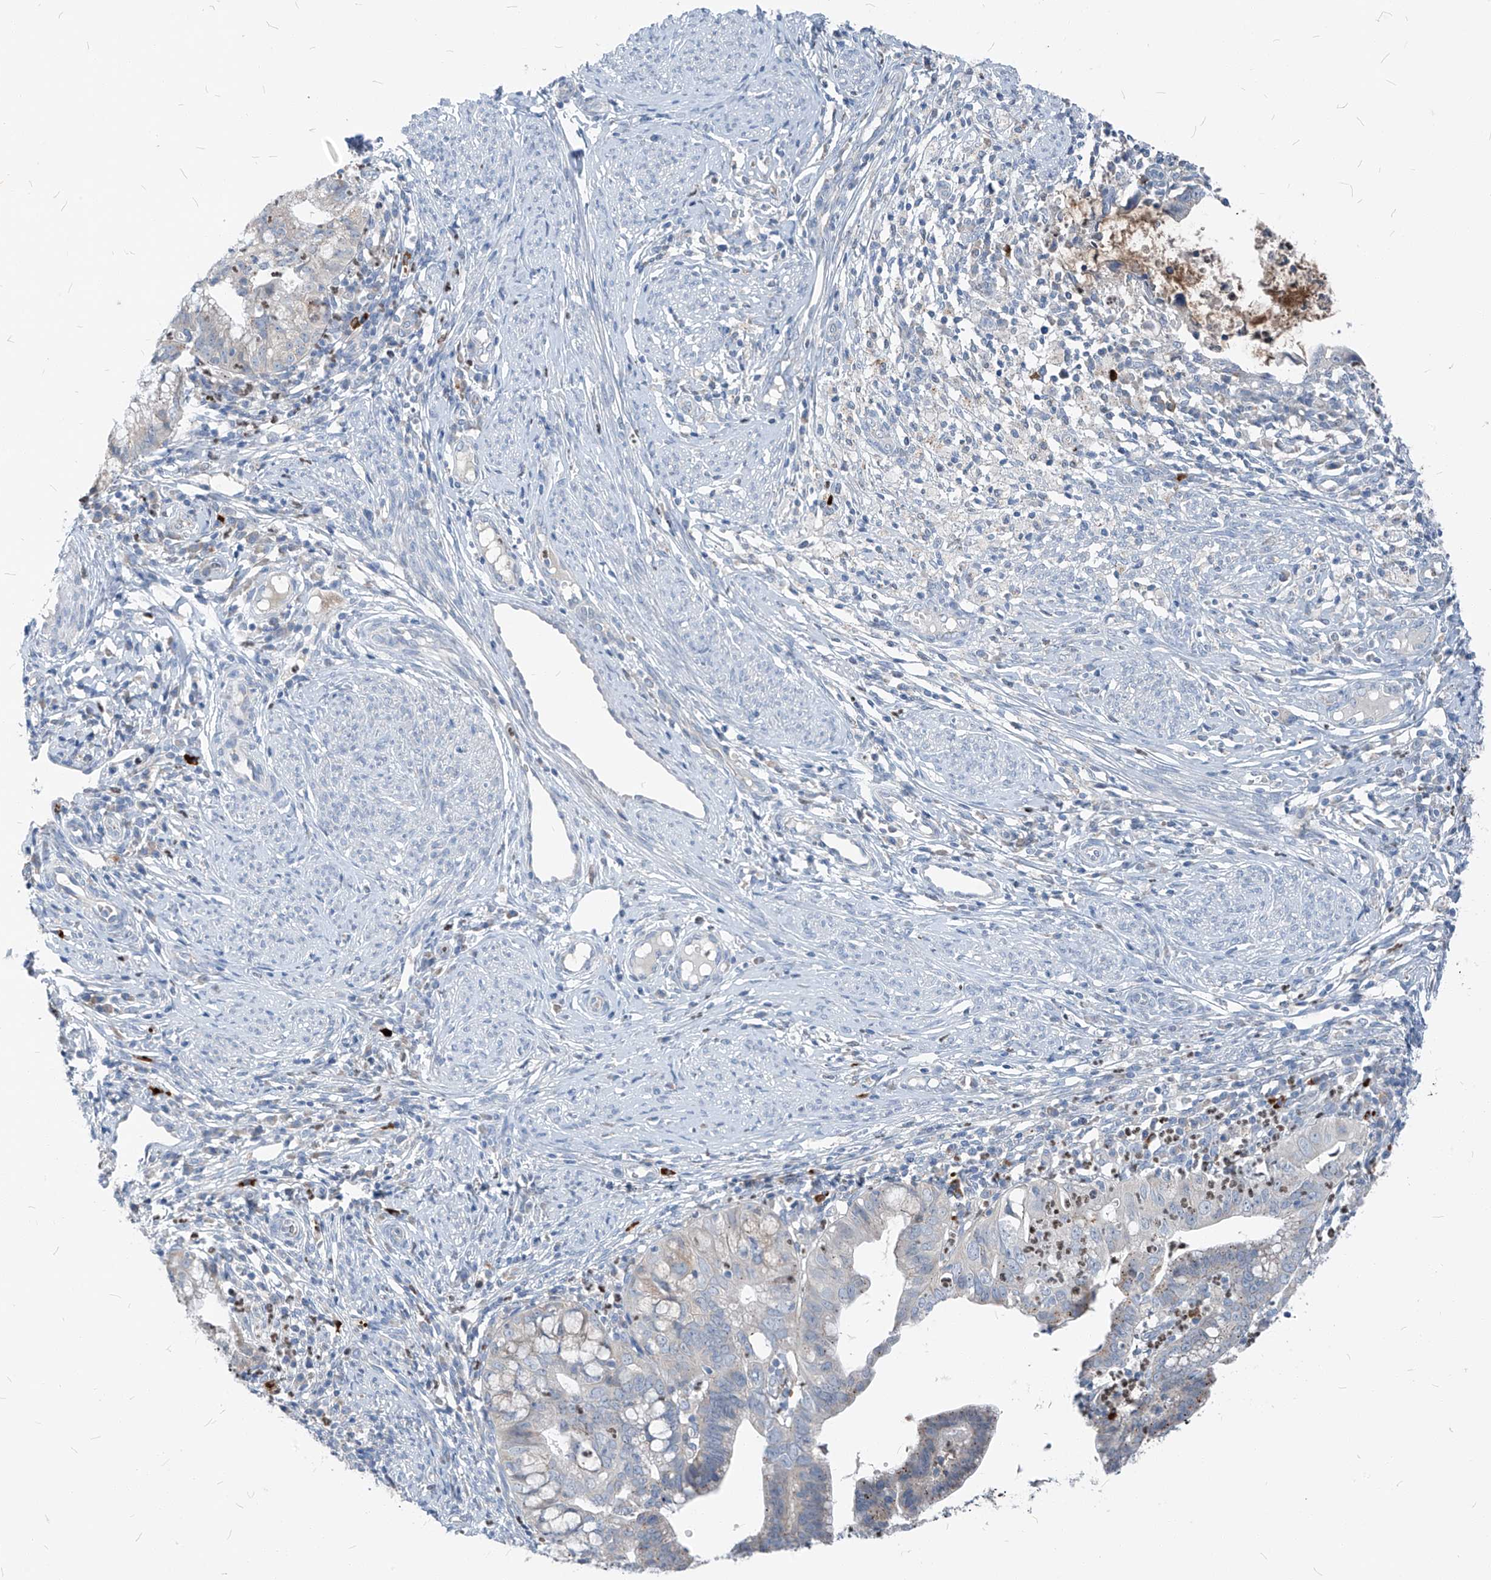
{"staining": {"intensity": "negative", "quantity": "none", "location": "none"}, "tissue": "cervical cancer", "cell_type": "Tumor cells", "image_type": "cancer", "snomed": [{"axis": "morphology", "description": "Adenocarcinoma, NOS"}, {"axis": "topography", "description": "Cervix"}], "caption": "The histopathology image reveals no significant staining in tumor cells of adenocarcinoma (cervical).", "gene": "CHMP2B", "patient": {"sex": "female", "age": 36}}